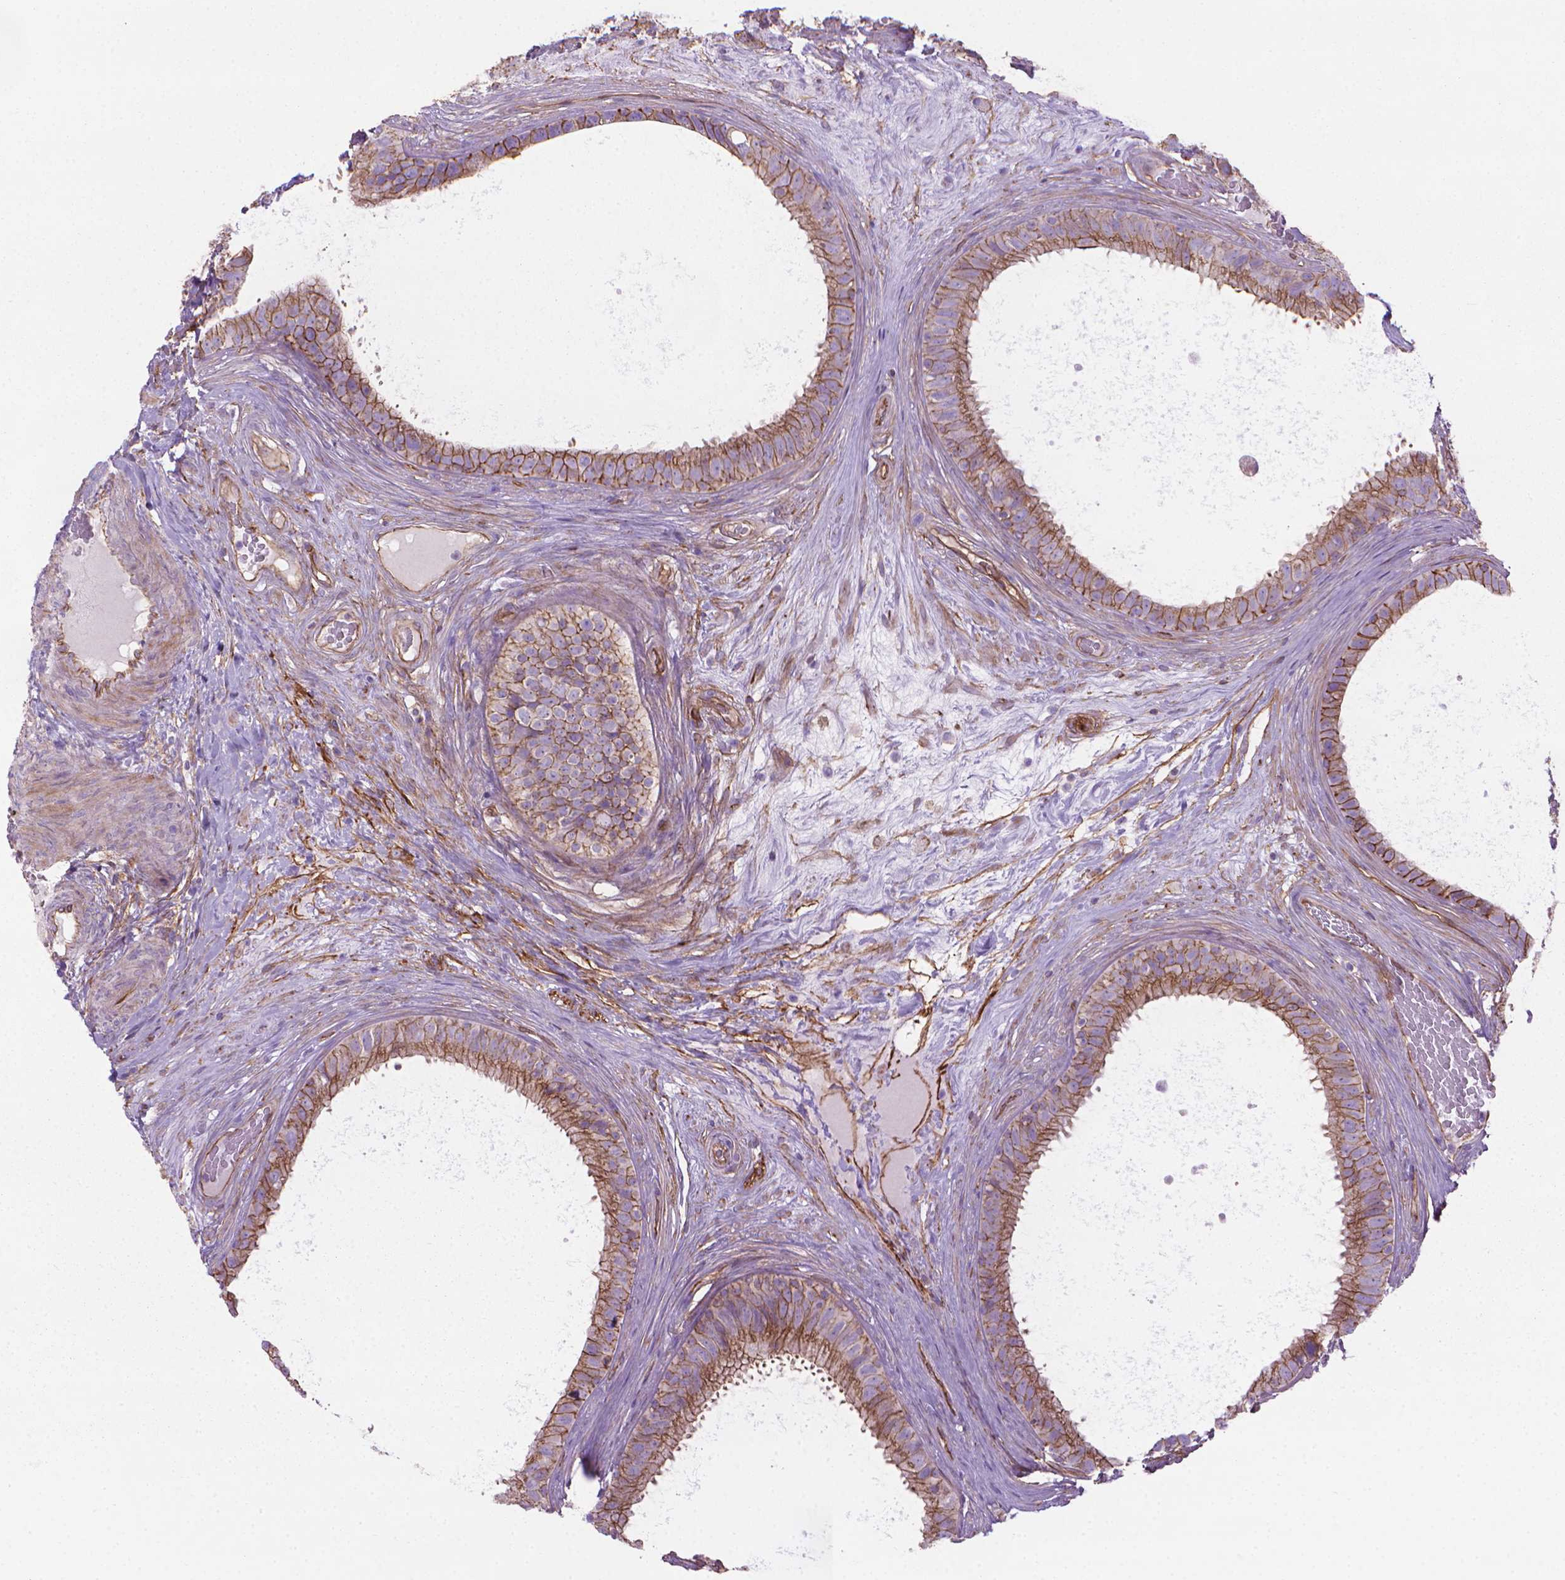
{"staining": {"intensity": "strong", "quantity": ">75%", "location": "cytoplasmic/membranous"}, "tissue": "epididymis", "cell_type": "Glandular cells", "image_type": "normal", "snomed": [{"axis": "morphology", "description": "Normal tissue, NOS"}, {"axis": "topography", "description": "Epididymis"}], "caption": "This image reveals unremarkable epididymis stained with IHC to label a protein in brown. The cytoplasmic/membranous of glandular cells show strong positivity for the protein. Nuclei are counter-stained blue.", "gene": "TENT5A", "patient": {"sex": "male", "age": 59}}